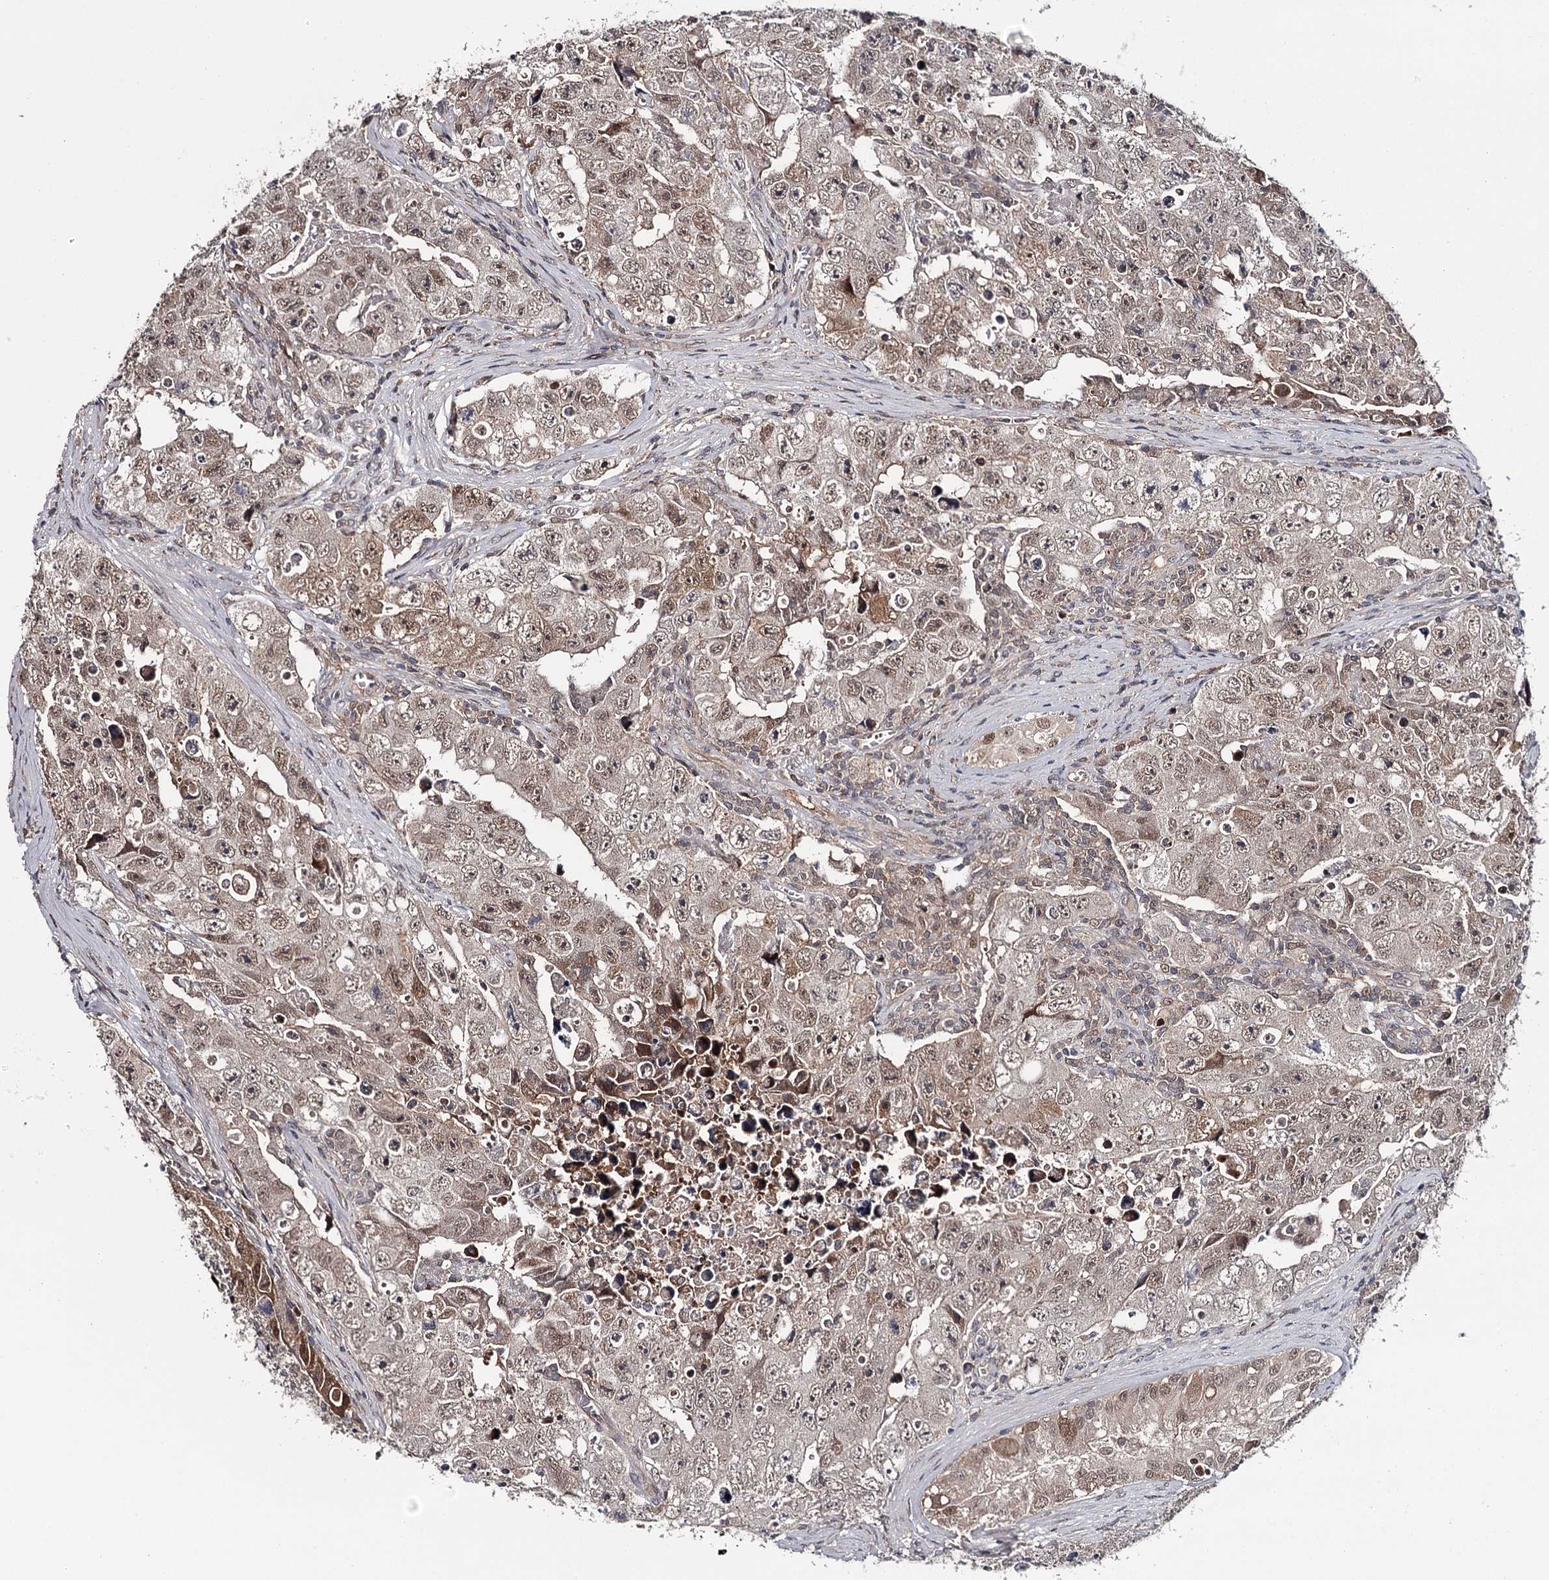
{"staining": {"intensity": "moderate", "quantity": ">75%", "location": "cytoplasmic/membranous,nuclear"}, "tissue": "testis cancer", "cell_type": "Tumor cells", "image_type": "cancer", "snomed": [{"axis": "morphology", "description": "Carcinoma, Embryonal, NOS"}, {"axis": "topography", "description": "Testis"}], "caption": "Testis cancer (embryonal carcinoma) stained with immunohistochemistry displays moderate cytoplasmic/membranous and nuclear expression in about >75% of tumor cells.", "gene": "GTSF1", "patient": {"sex": "male", "age": 17}}